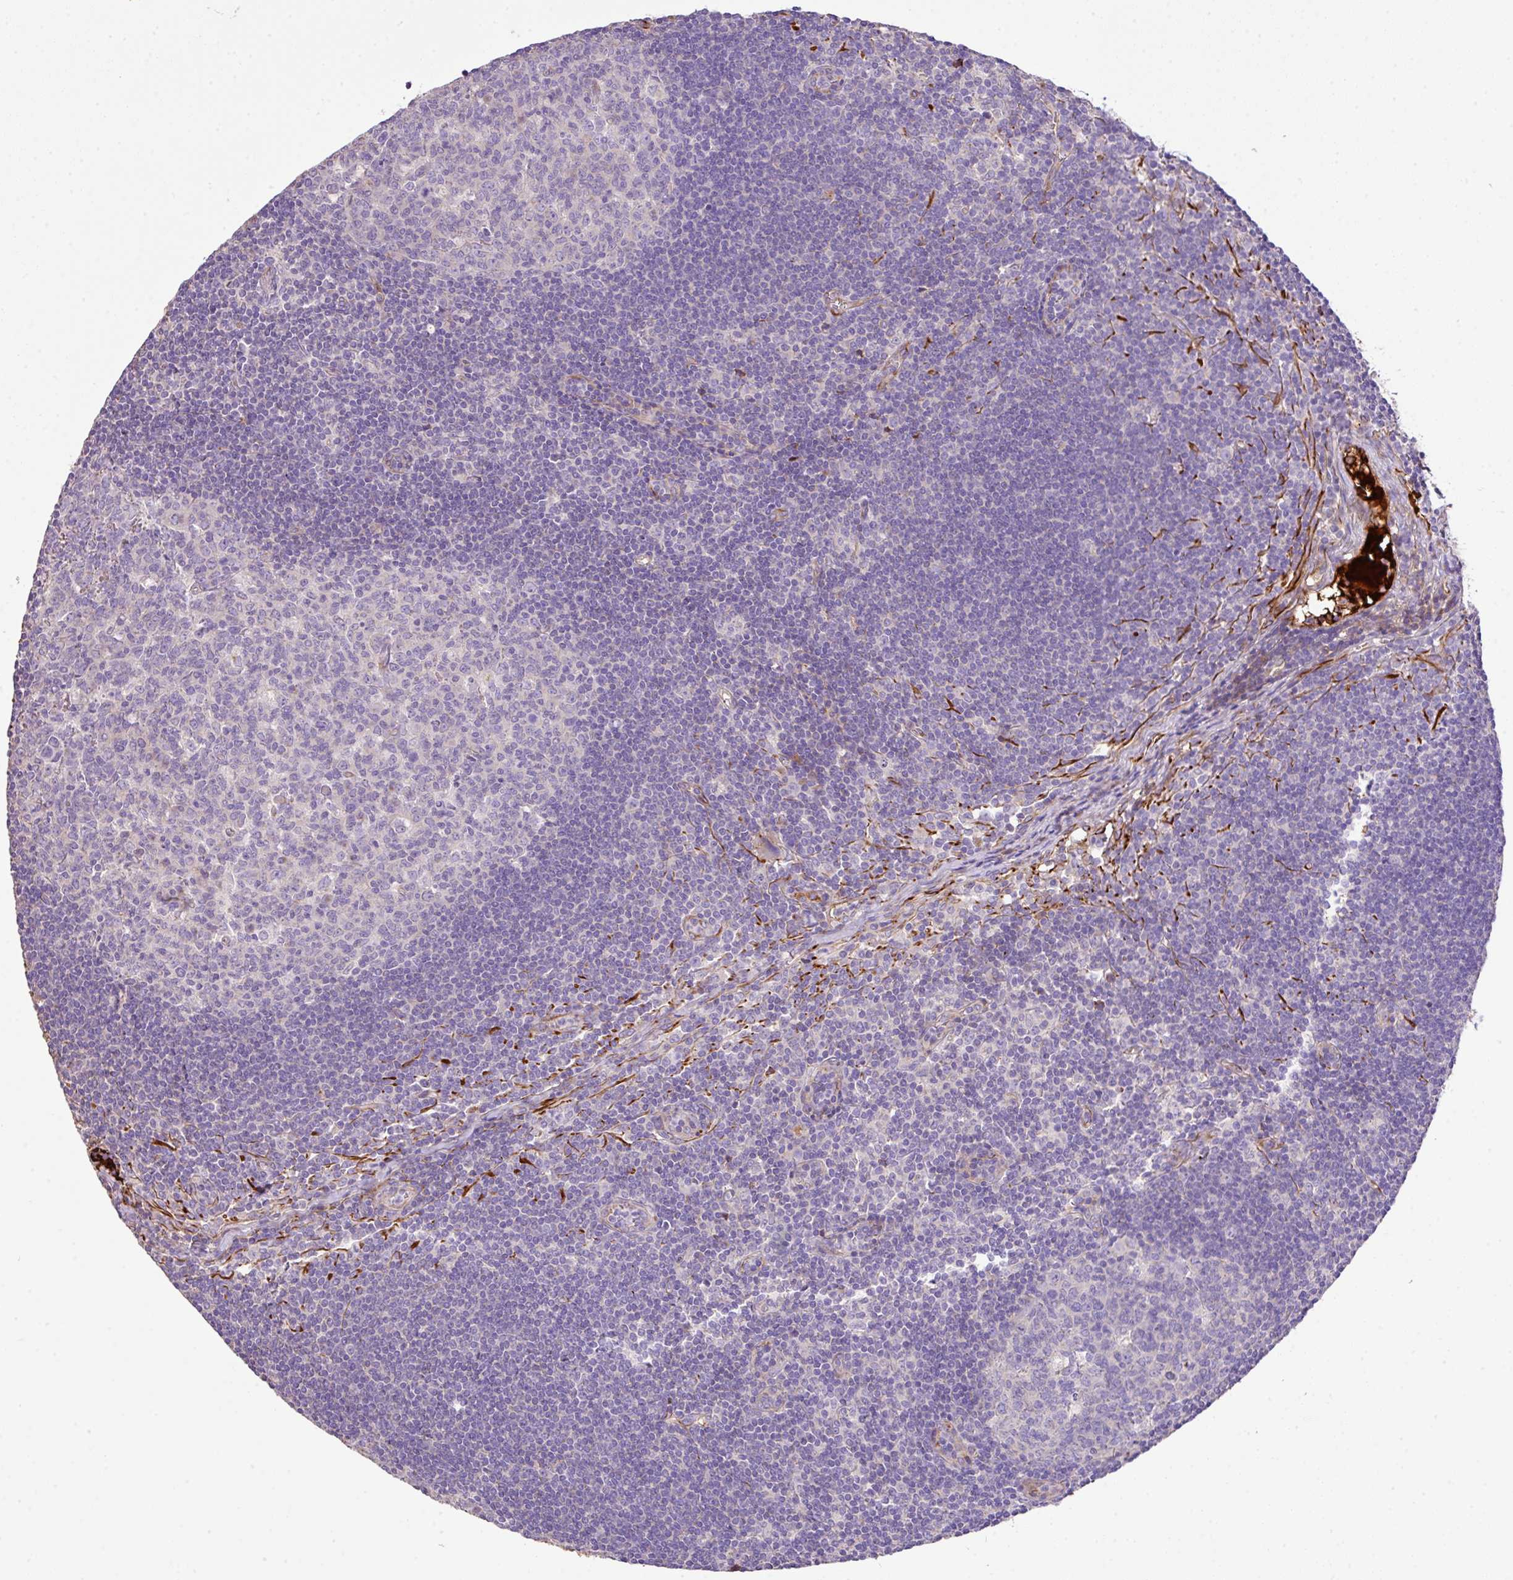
{"staining": {"intensity": "negative", "quantity": "none", "location": "none"}, "tissue": "lymph node", "cell_type": "Germinal center cells", "image_type": "normal", "snomed": [{"axis": "morphology", "description": "Normal tissue, NOS"}, {"axis": "topography", "description": "Lymph node"}], "caption": "A high-resolution histopathology image shows IHC staining of benign lymph node, which reveals no significant staining in germinal center cells.", "gene": "CTXN2", "patient": {"sex": "female", "age": 29}}